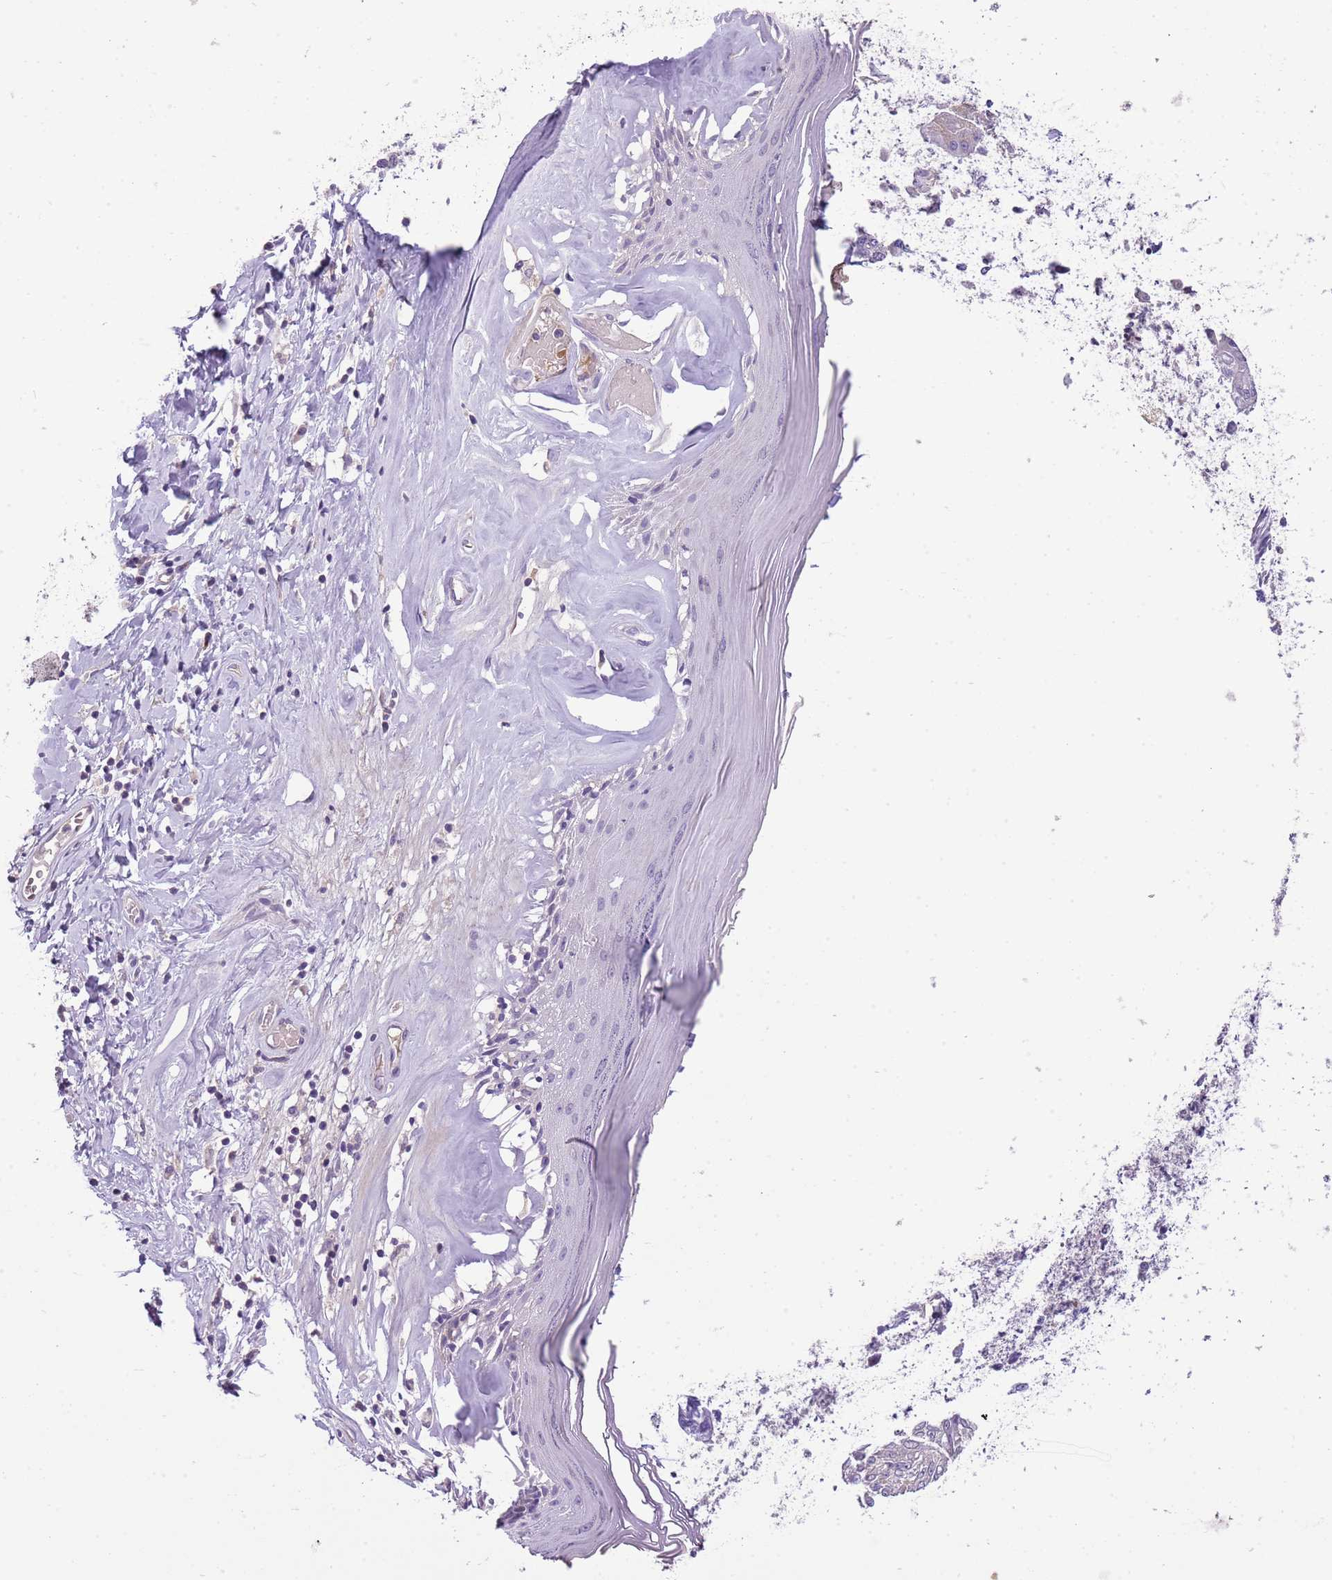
{"staining": {"intensity": "negative", "quantity": "none", "location": "none"}, "tissue": "skin", "cell_type": "Epidermal cells", "image_type": "normal", "snomed": [{"axis": "morphology", "description": "Normal tissue, NOS"}, {"axis": "topography", "description": "Vulva"}], "caption": "The histopathology image exhibits no significant expression in epidermal cells of skin. (Immunohistochemistry (ihc), brightfield microscopy, high magnification).", "gene": "SCAMP5", "patient": {"sex": "female", "age": 86}}